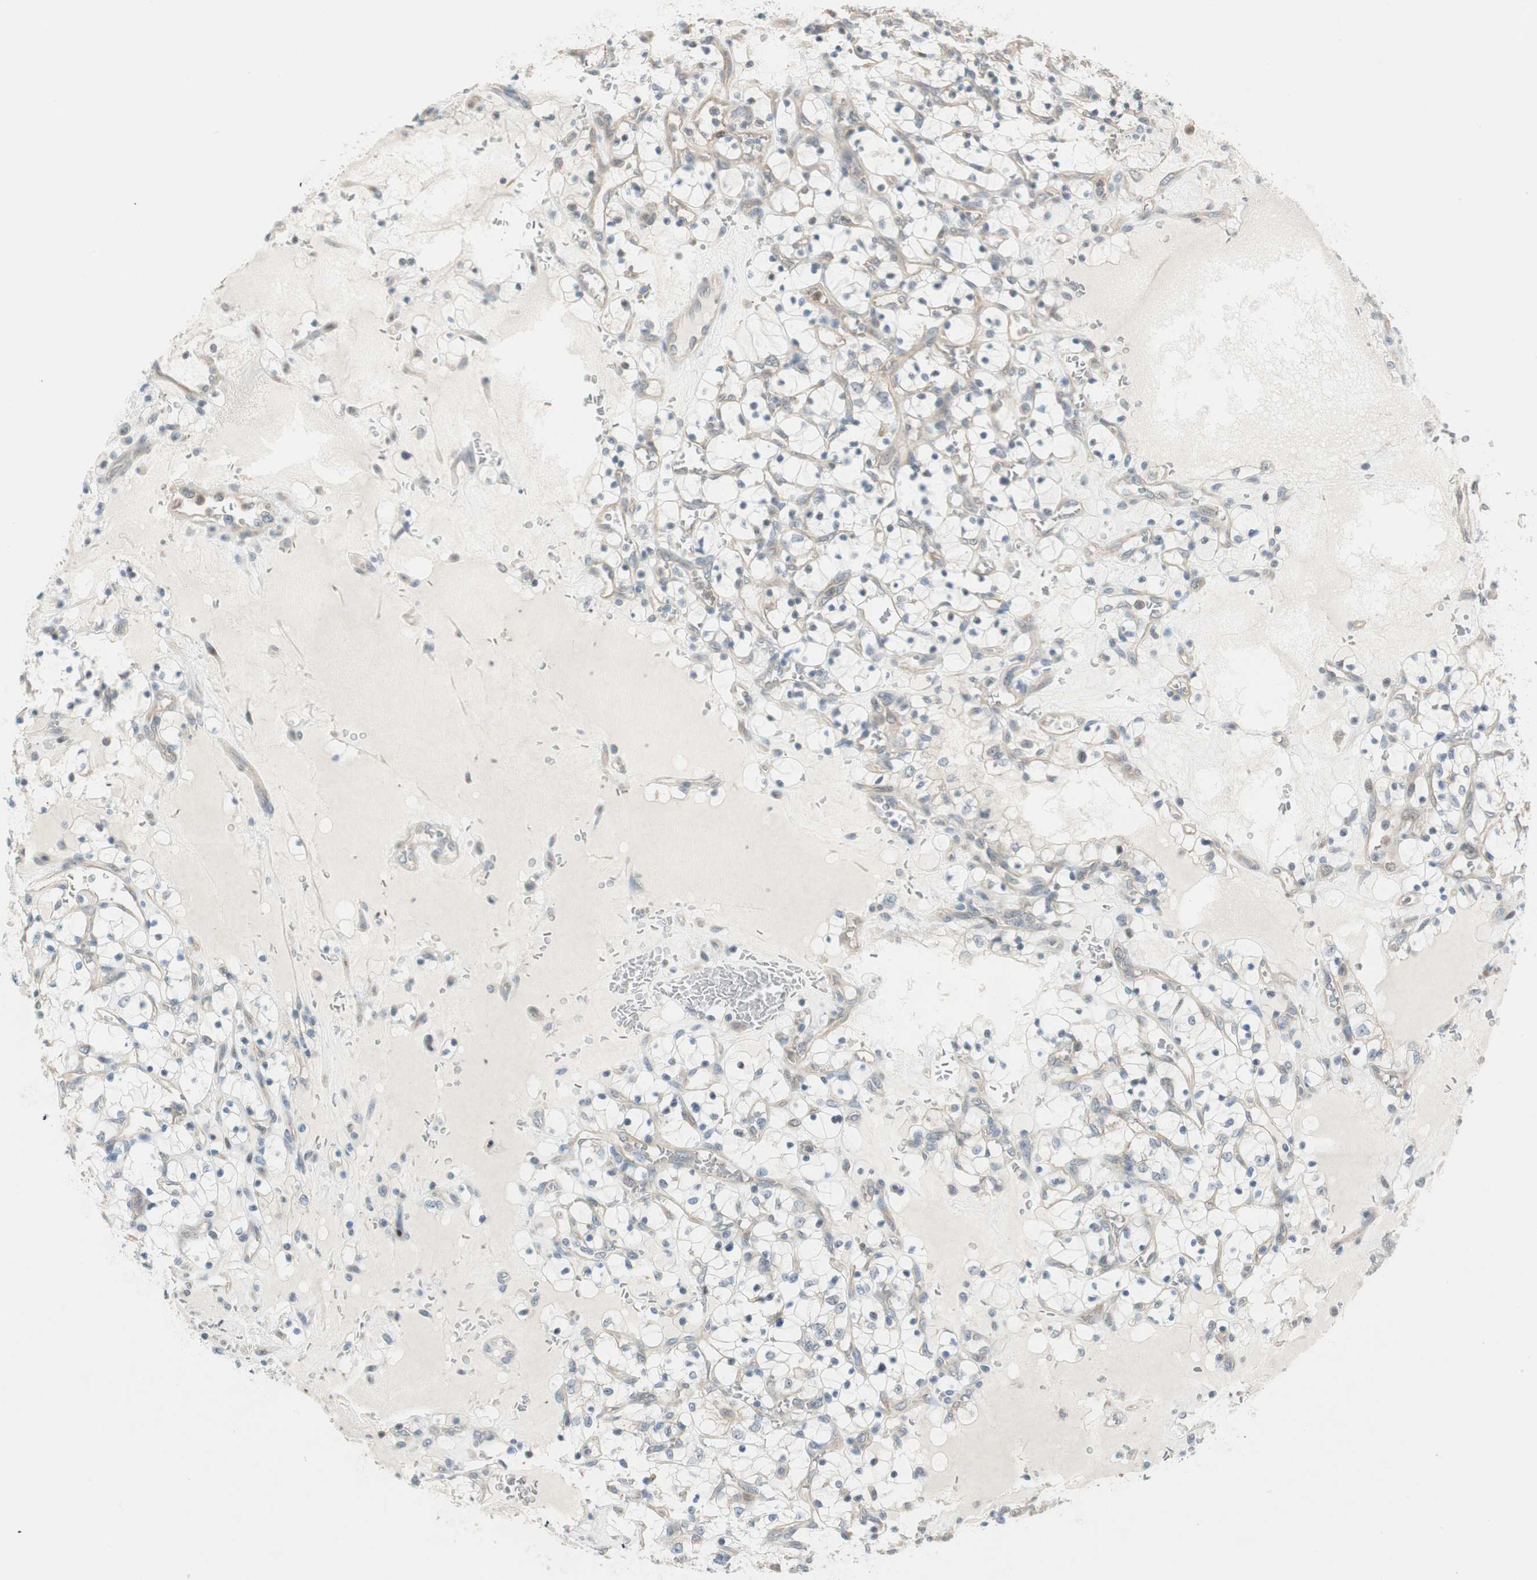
{"staining": {"intensity": "negative", "quantity": "none", "location": "none"}, "tissue": "renal cancer", "cell_type": "Tumor cells", "image_type": "cancer", "snomed": [{"axis": "morphology", "description": "Adenocarcinoma, NOS"}, {"axis": "topography", "description": "Kidney"}], "caption": "The photomicrograph demonstrates no staining of tumor cells in renal cancer (adenocarcinoma).", "gene": "CGRRF1", "patient": {"sex": "female", "age": 69}}